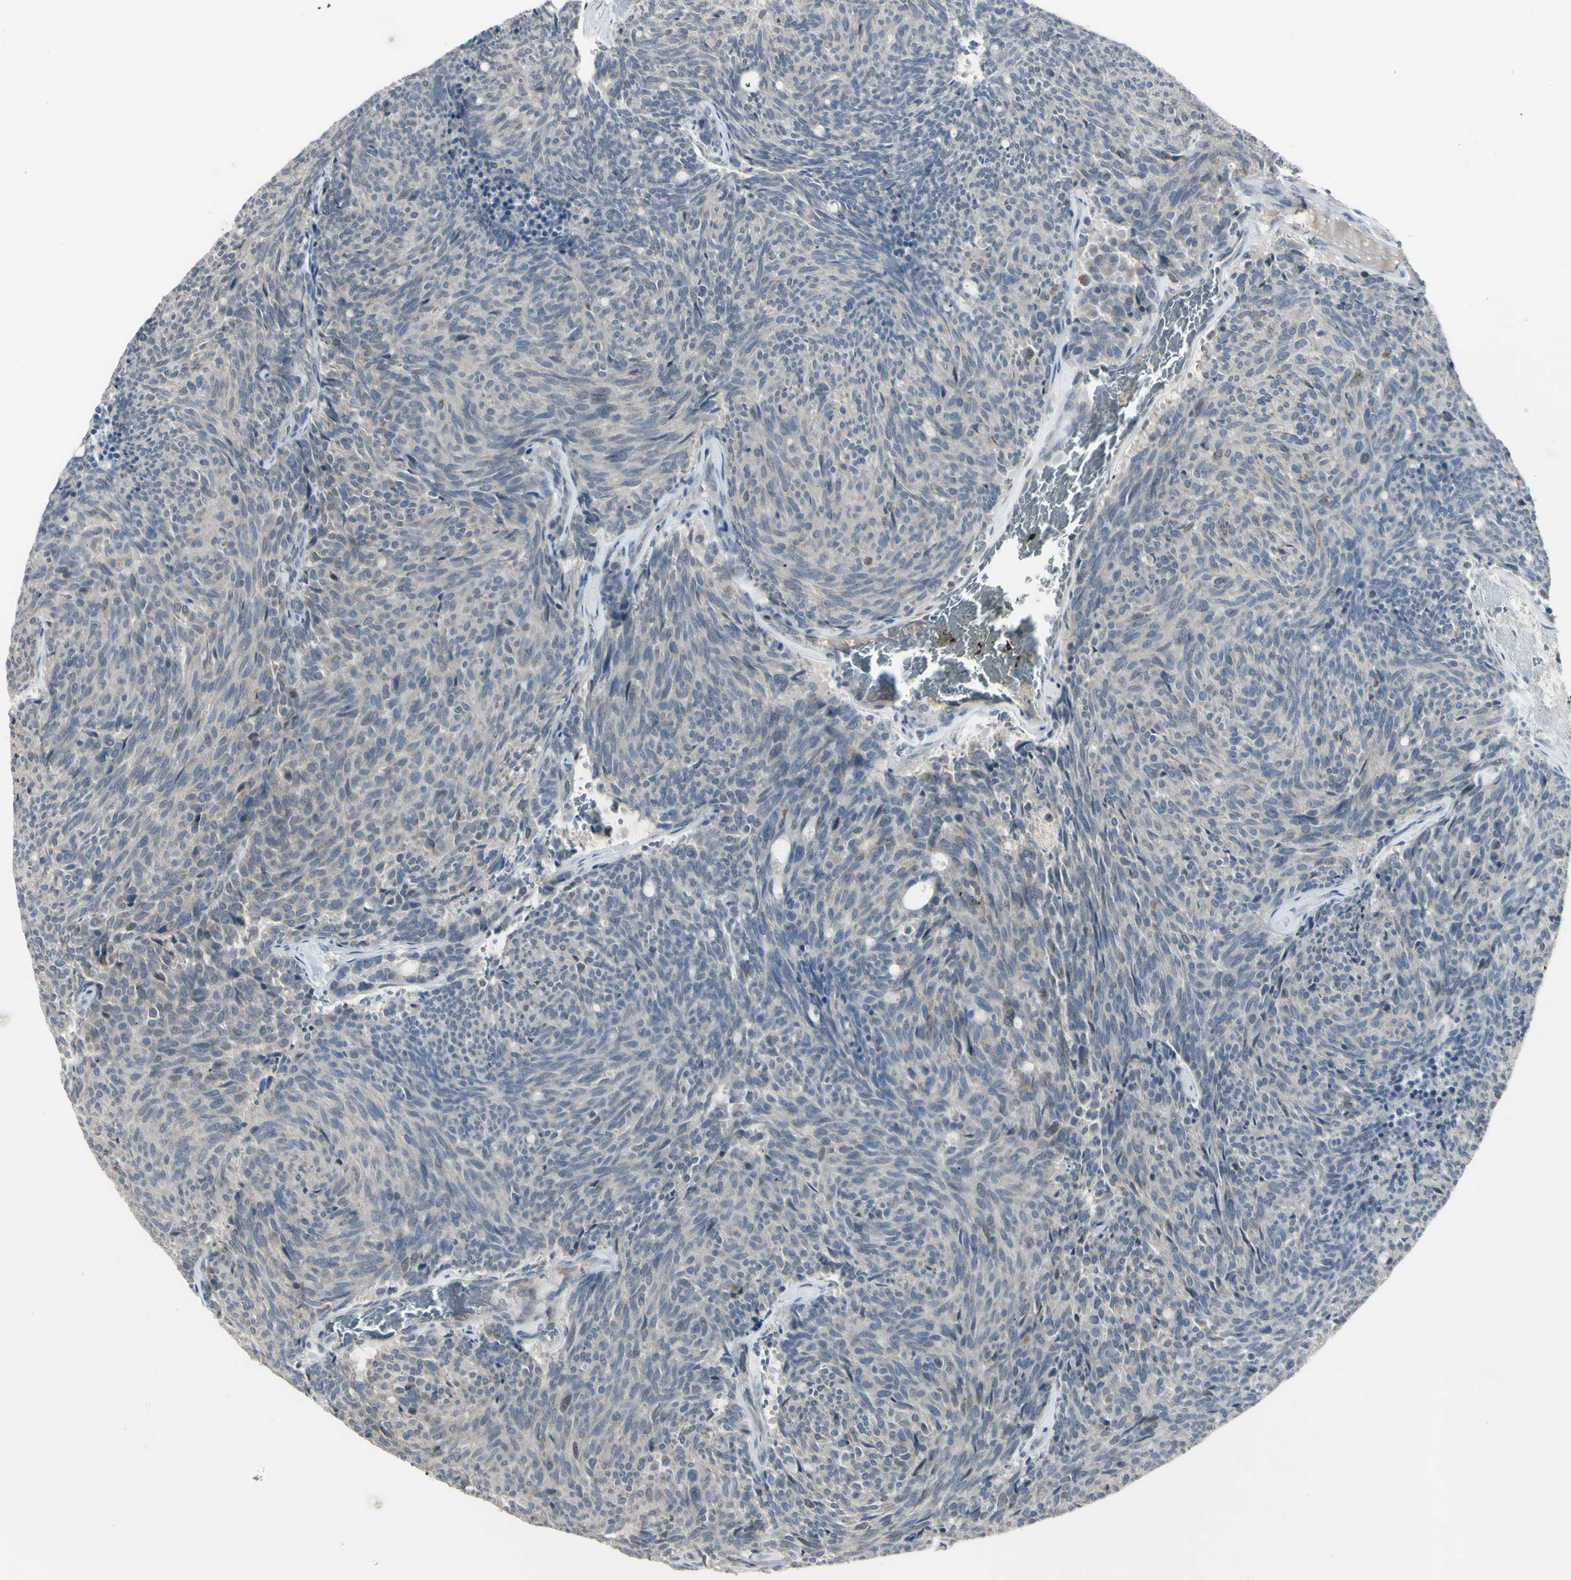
{"staining": {"intensity": "negative", "quantity": "none", "location": "none"}, "tissue": "carcinoid", "cell_type": "Tumor cells", "image_type": "cancer", "snomed": [{"axis": "morphology", "description": "Carcinoid, malignant, NOS"}, {"axis": "topography", "description": "Pancreas"}], "caption": "IHC photomicrograph of human malignant carcinoid stained for a protein (brown), which shows no positivity in tumor cells. (DAB (3,3'-diaminobenzidine) immunohistochemistry visualized using brightfield microscopy, high magnification).", "gene": "PIAS4", "patient": {"sex": "female", "age": 54}}